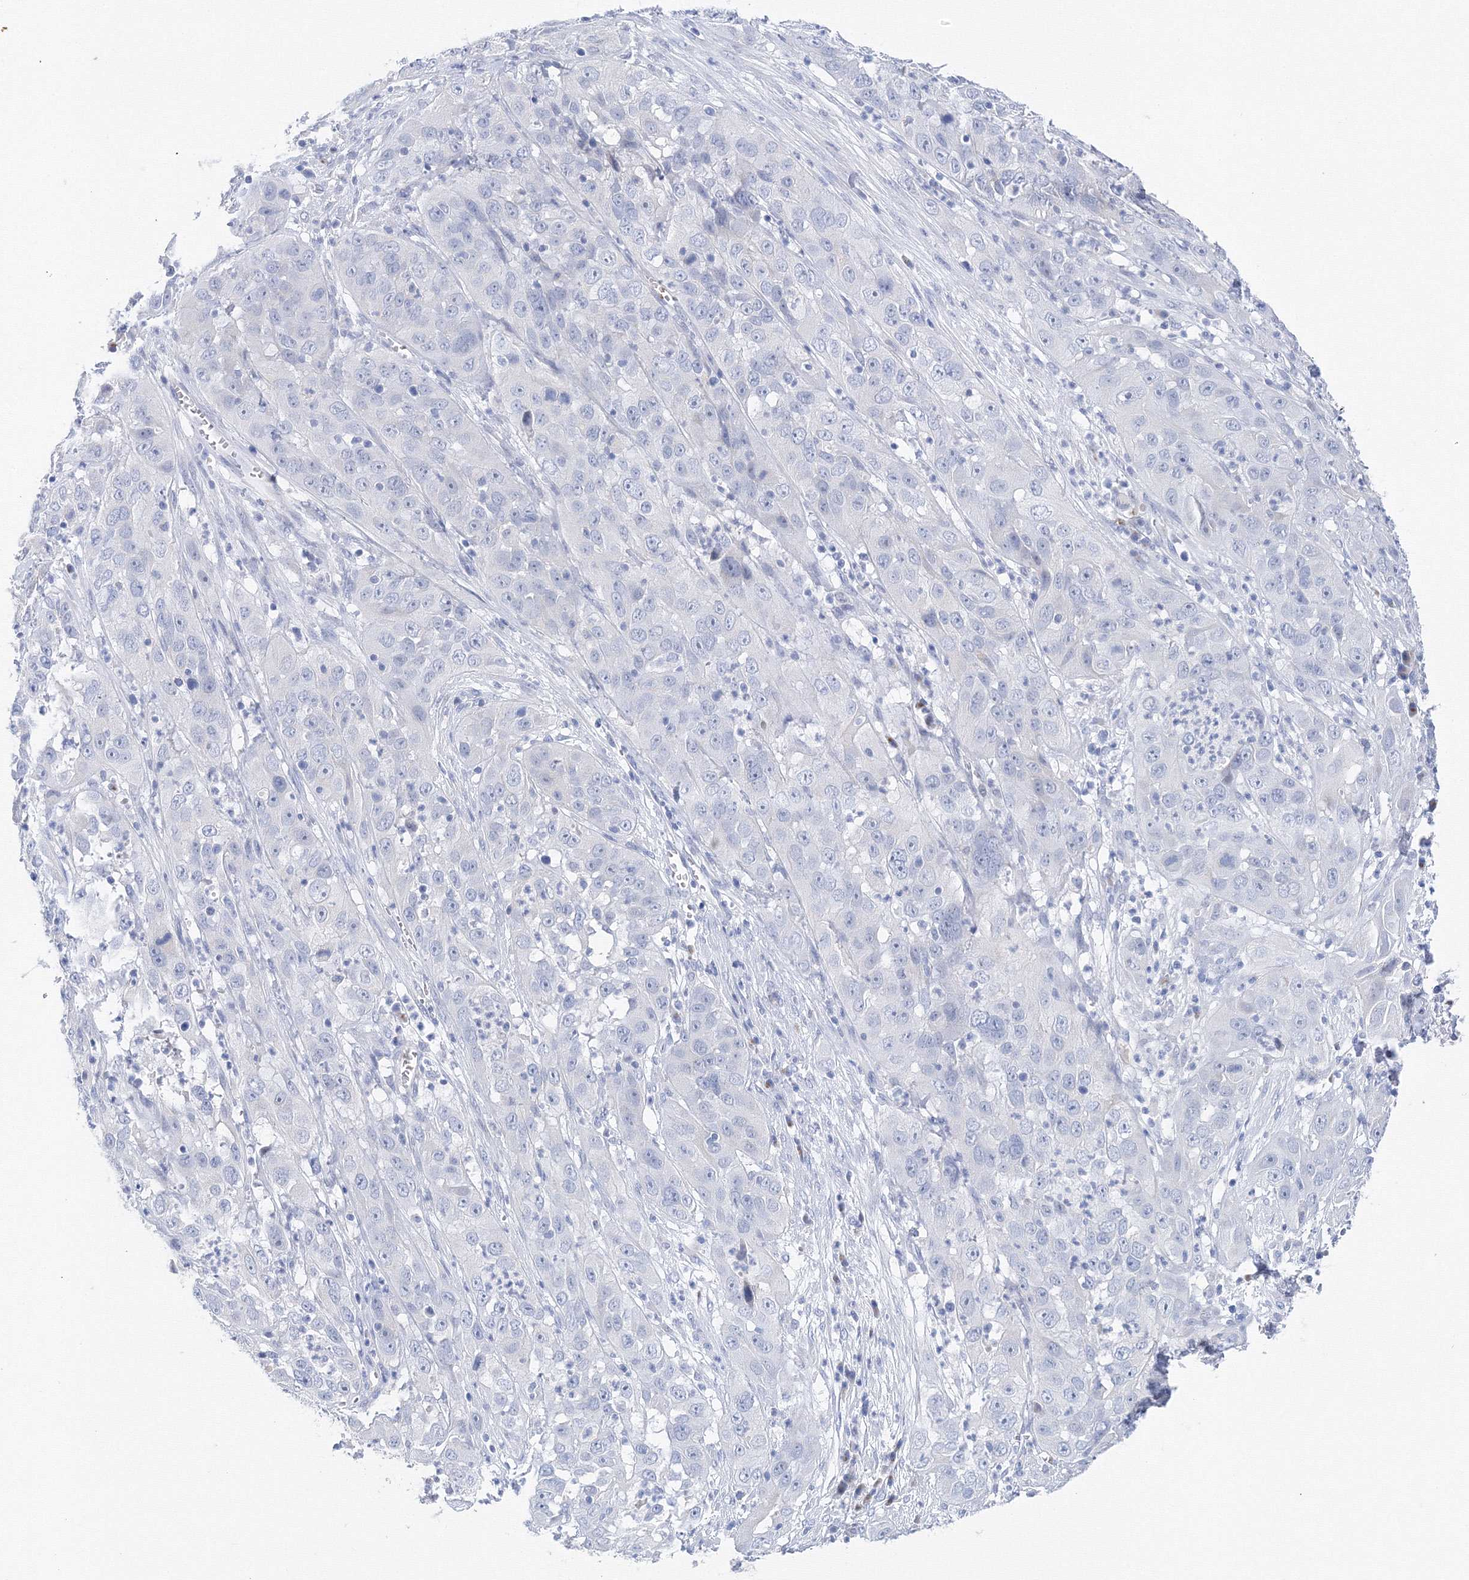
{"staining": {"intensity": "negative", "quantity": "none", "location": "none"}, "tissue": "cervical cancer", "cell_type": "Tumor cells", "image_type": "cancer", "snomed": [{"axis": "morphology", "description": "Squamous cell carcinoma, NOS"}, {"axis": "topography", "description": "Cervix"}], "caption": "Immunohistochemical staining of human squamous cell carcinoma (cervical) shows no significant staining in tumor cells. (DAB (3,3'-diaminobenzidine) IHC, high magnification).", "gene": "TAMM41", "patient": {"sex": "female", "age": 32}}